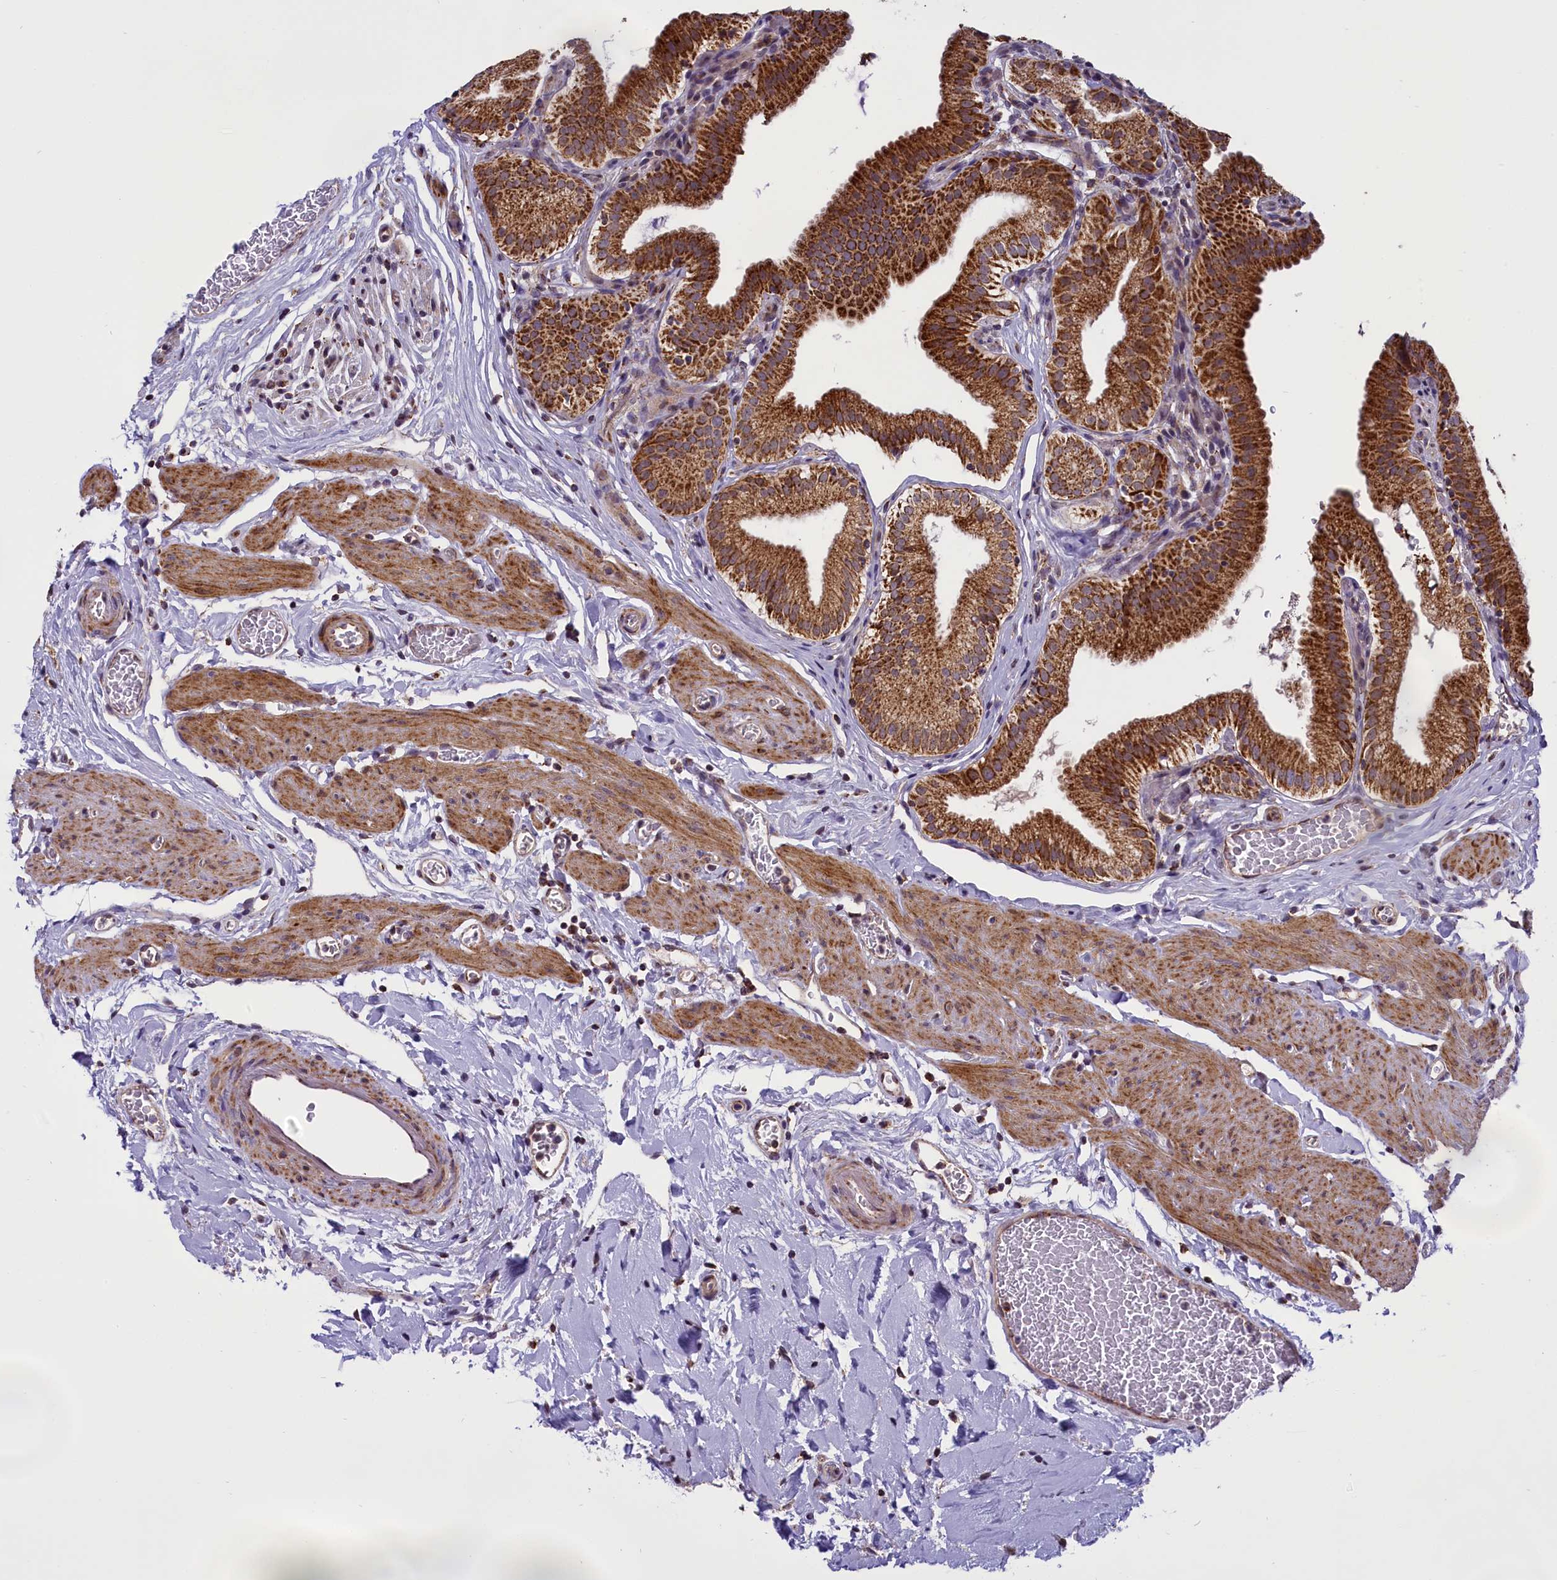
{"staining": {"intensity": "strong", "quantity": ">75%", "location": "cytoplasmic/membranous"}, "tissue": "gallbladder", "cell_type": "Glandular cells", "image_type": "normal", "snomed": [{"axis": "morphology", "description": "Normal tissue, NOS"}, {"axis": "topography", "description": "Gallbladder"}], "caption": "Immunohistochemical staining of unremarkable human gallbladder displays strong cytoplasmic/membranous protein positivity in approximately >75% of glandular cells.", "gene": "GLRX5", "patient": {"sex": "male", "age": 54}}